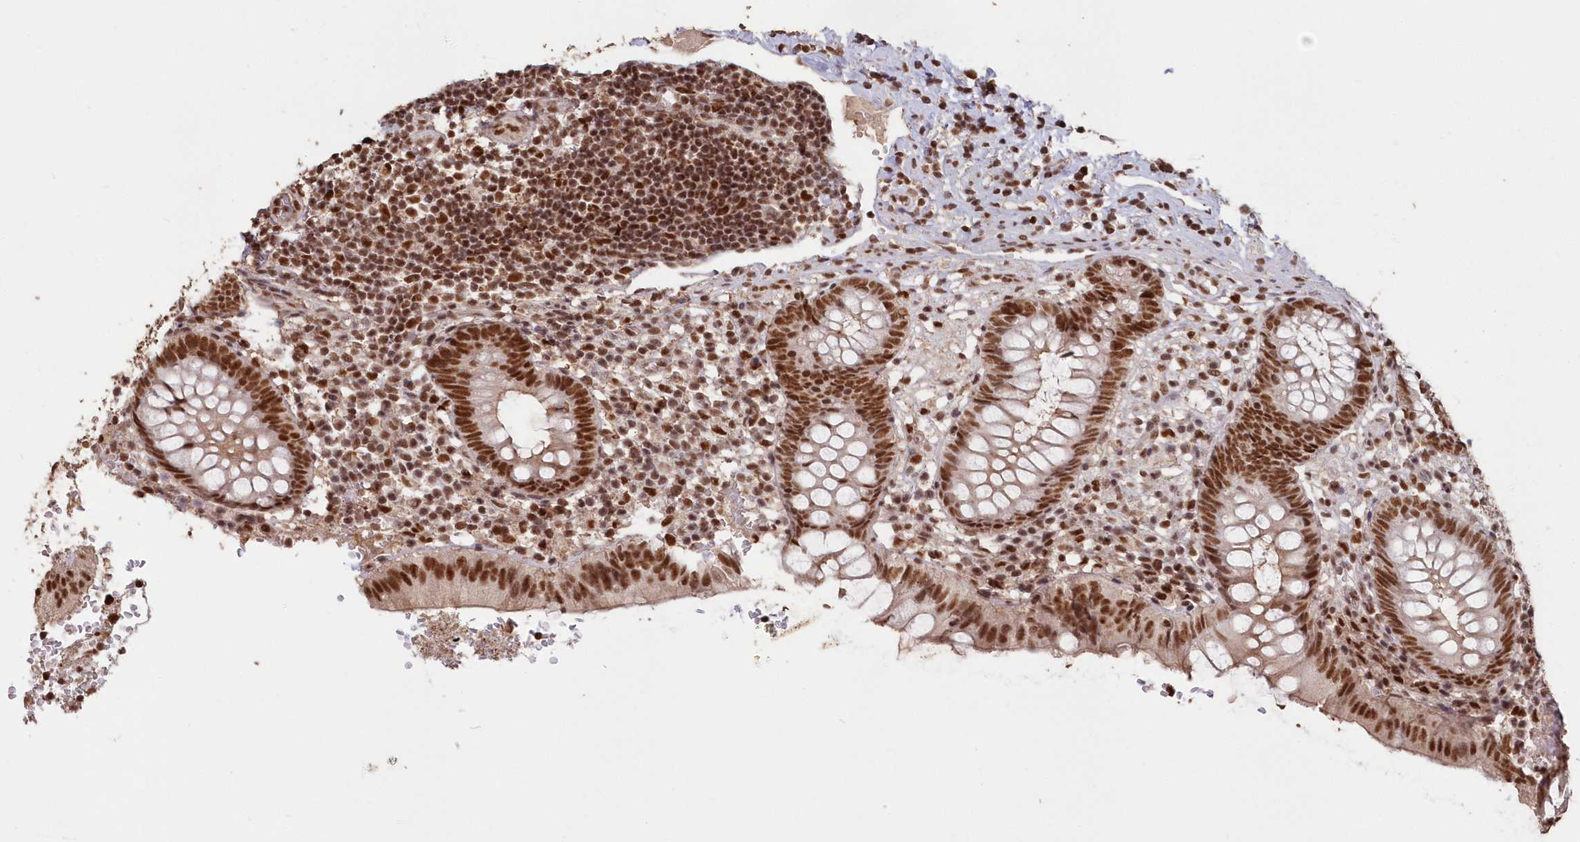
{"staining": {"intensity": "strong", "quantity": ">75%", "location": "nuclear"}, "tissue": "appendix", "cell_type": "Glandular cells", "image_type": "normal", "snomed": [{"axis": "morphology", "description": "Normal tissue, NOS"}, {"axis": "topography", "description": "Appendix"}], "caption": "Immunohistochemistry (IHC) photomicrograph of normal appendix stained for a protein (brown), which exhibits high levels of strong nuclear expression in about >75% of glandular cells.", "gene": "PDS5A", "patient": {"sex": "male", "age": 8}}